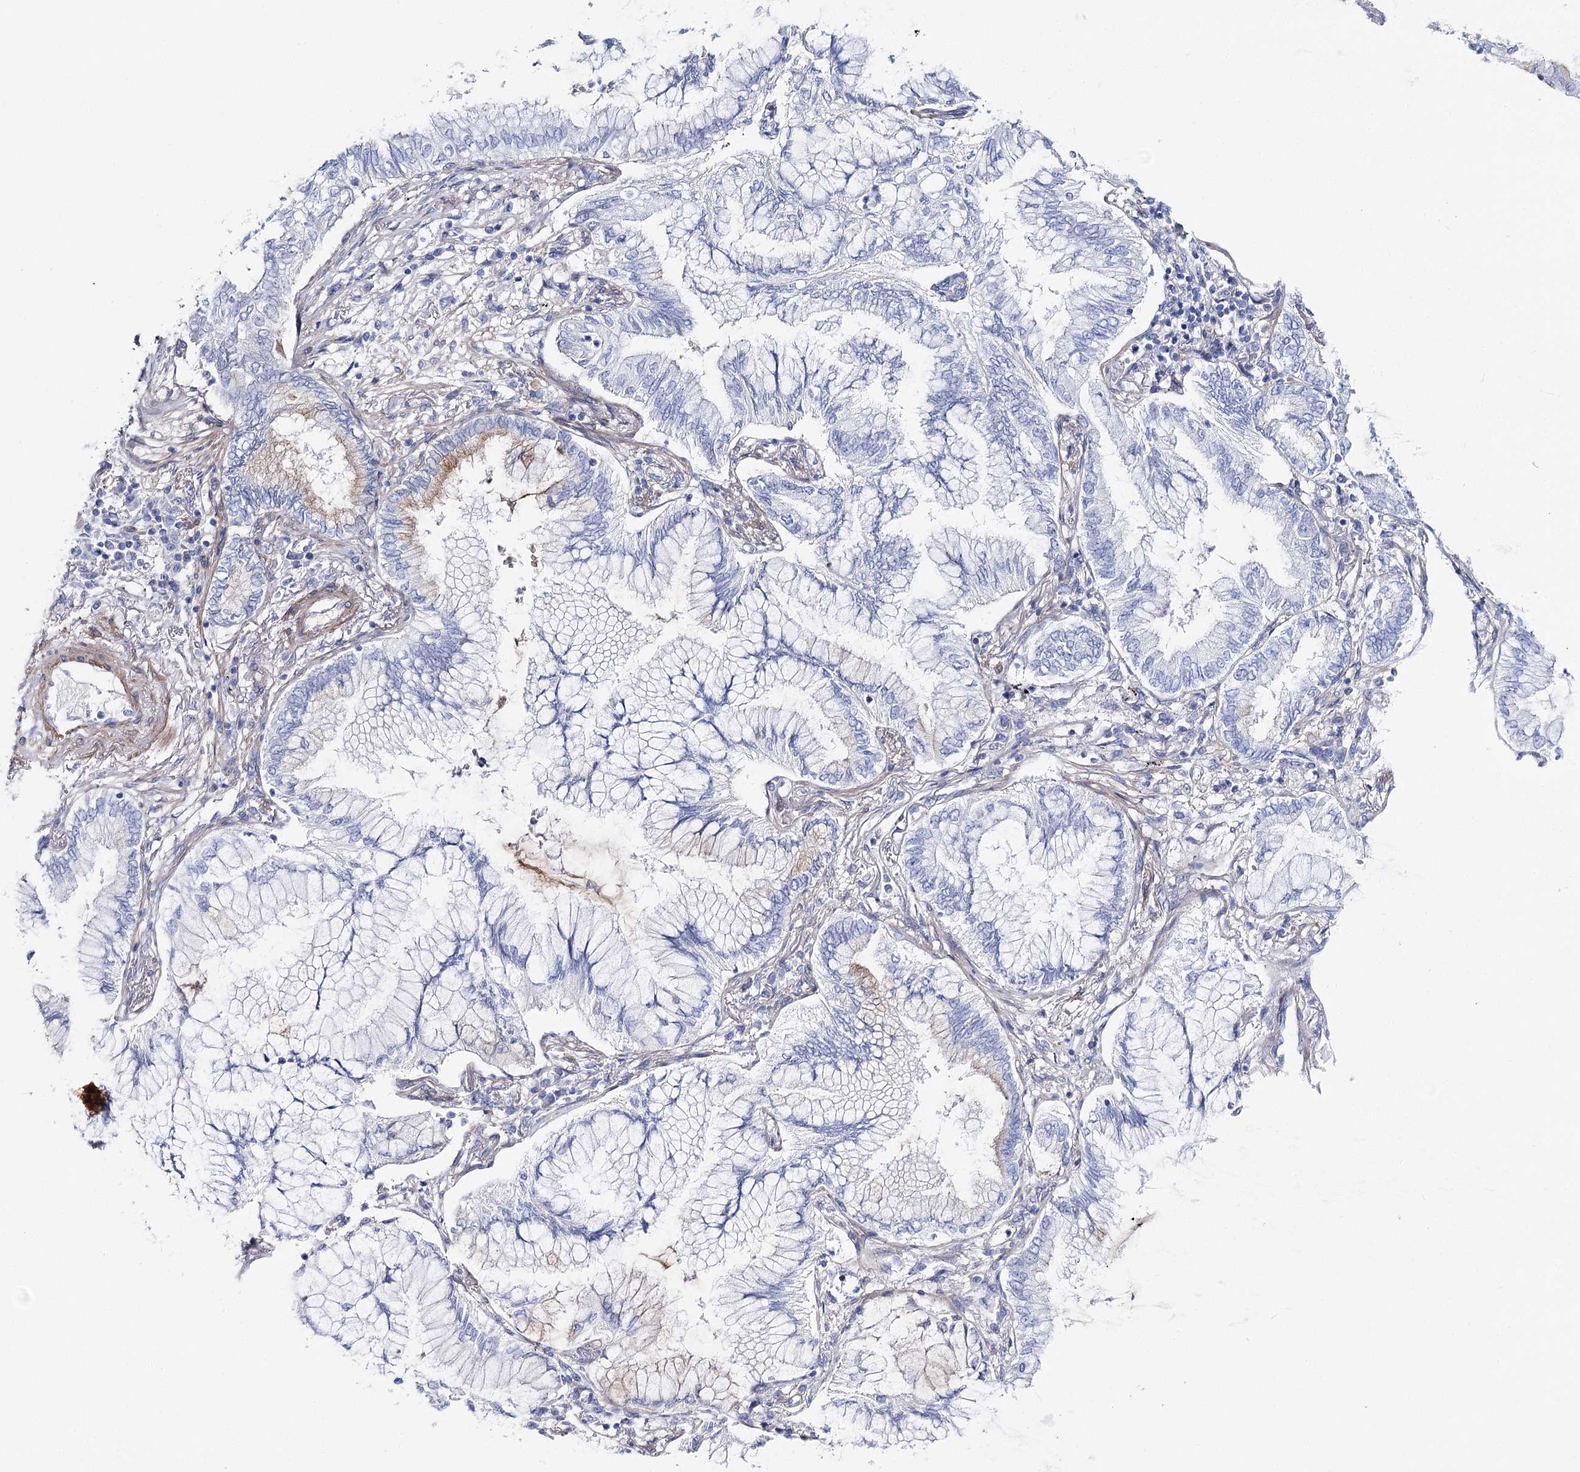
{"staining": {"intensity": "negative", "quantity": "none", "location": "none"}, "tissue": "lung cancer", "cell_type": "Tumor cells", "image_type": "cancer", "snomed": [{"axis": "morphology", "description": "Adenocarcinoma, NOS"}, {"axis": "topography", "description": "Lung"}], "caption": "IHC histopathology image of adenocarcinoma (lung) stained for a protein (brown), which displays no staining in tumor cells.", "gene": "ANKRD23", "patient": {"sex": "female", "age": 70}}